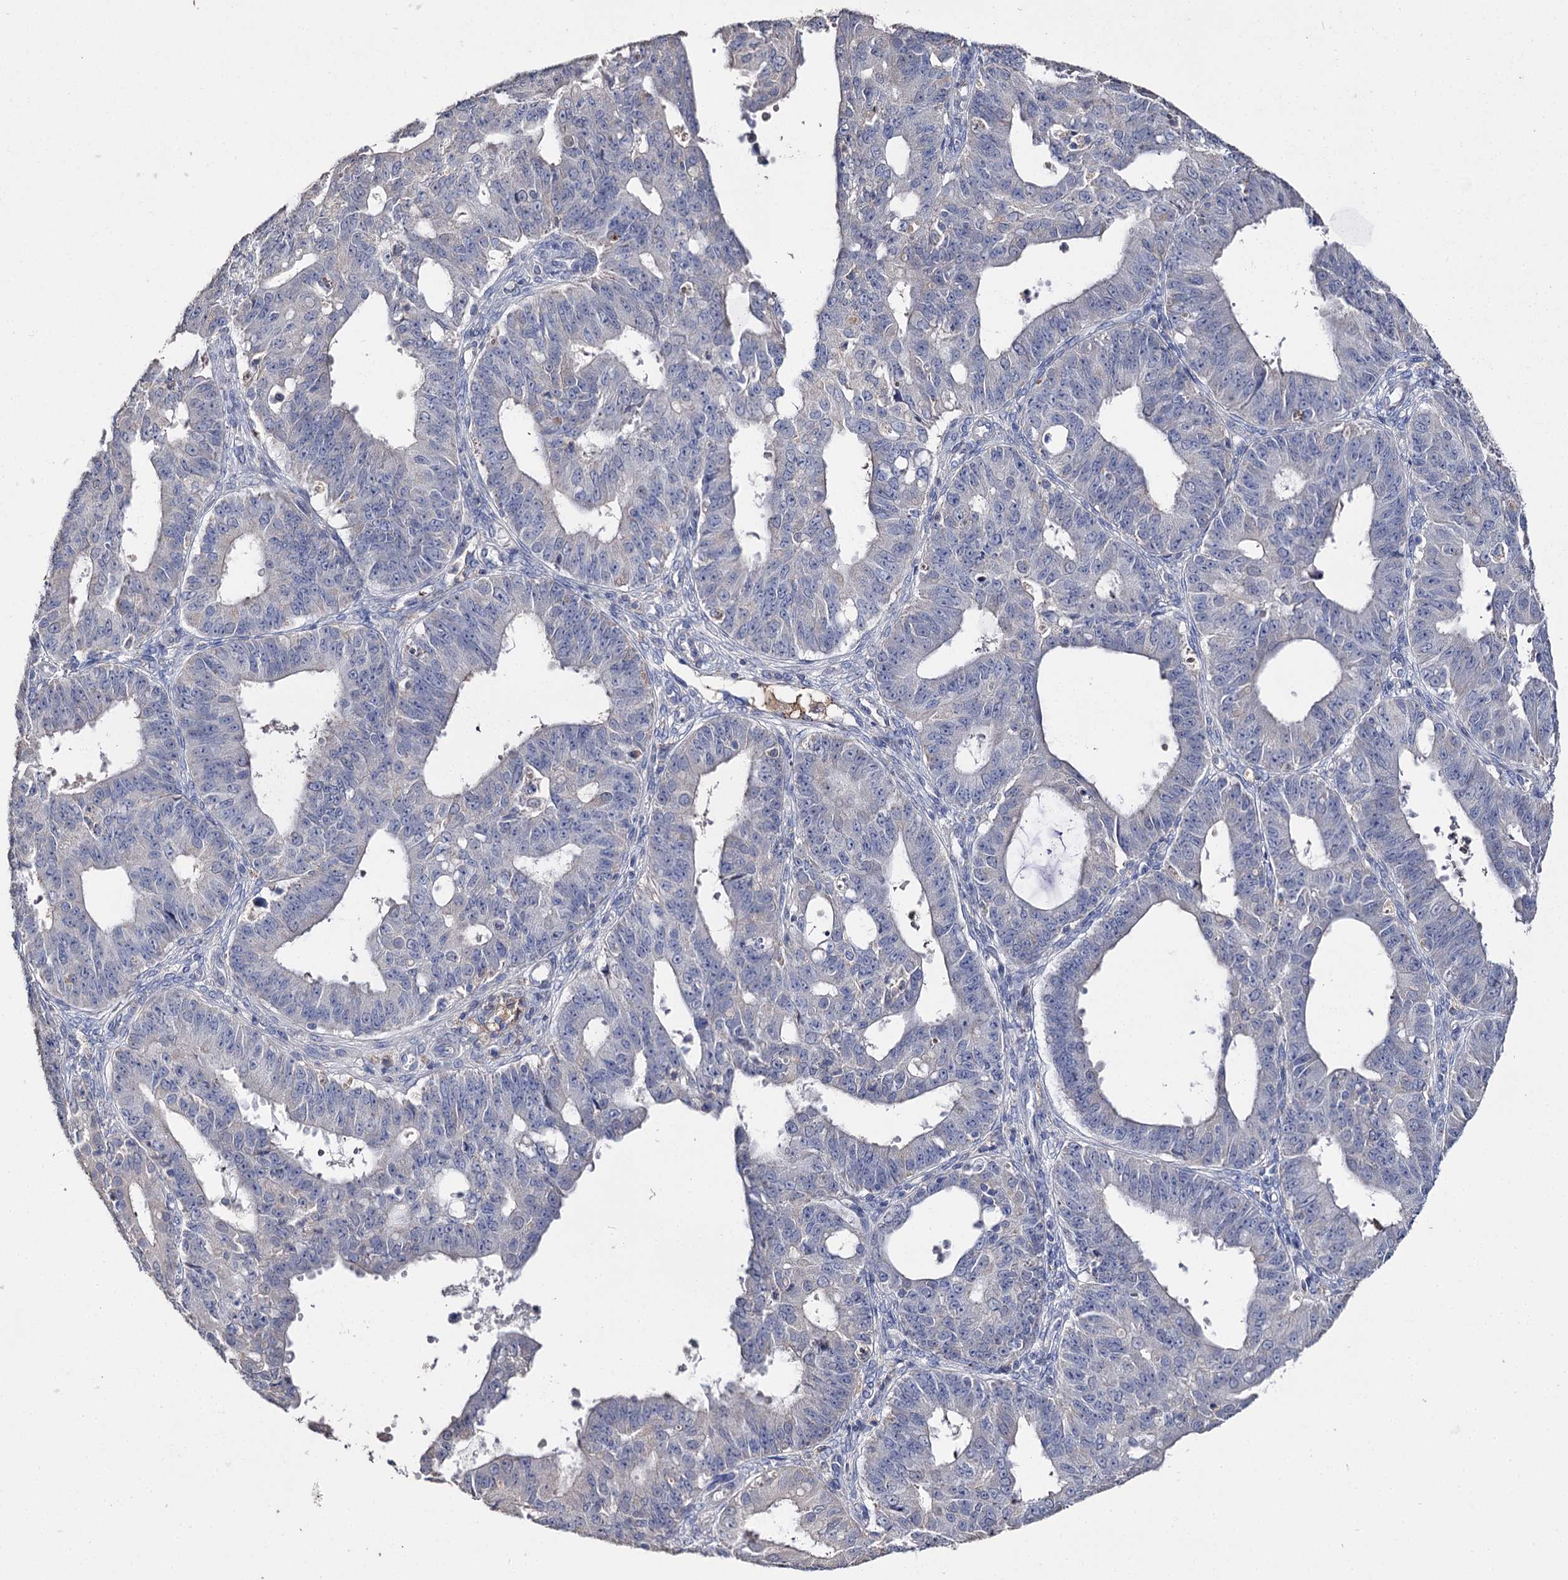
{"staining": {"intensity": "negative", "quantity": "none", "location": "none"}, "tissue": "ovarian cancer", "cell_type": "Tumor cells", "image_type": "cancer", "snomed": [{"axis": "morphology", "description": "Carcinoma, endometroid"}, {"axis": "topography", "description": "Appendix"}, {"axis": "topography", "description": "Ovary"}], "caption": "A high-resolution image shows immunohistochemistry staining of ovarian cancer (endometroid carcinoma), which displays no significant staining in tumor cells. The staining is performed using DAB brown chromogen with nuclei counter-stained in using hematoxylin.", "gene": "DNAH6", "patient": {"sex": "female", "age": 42}}